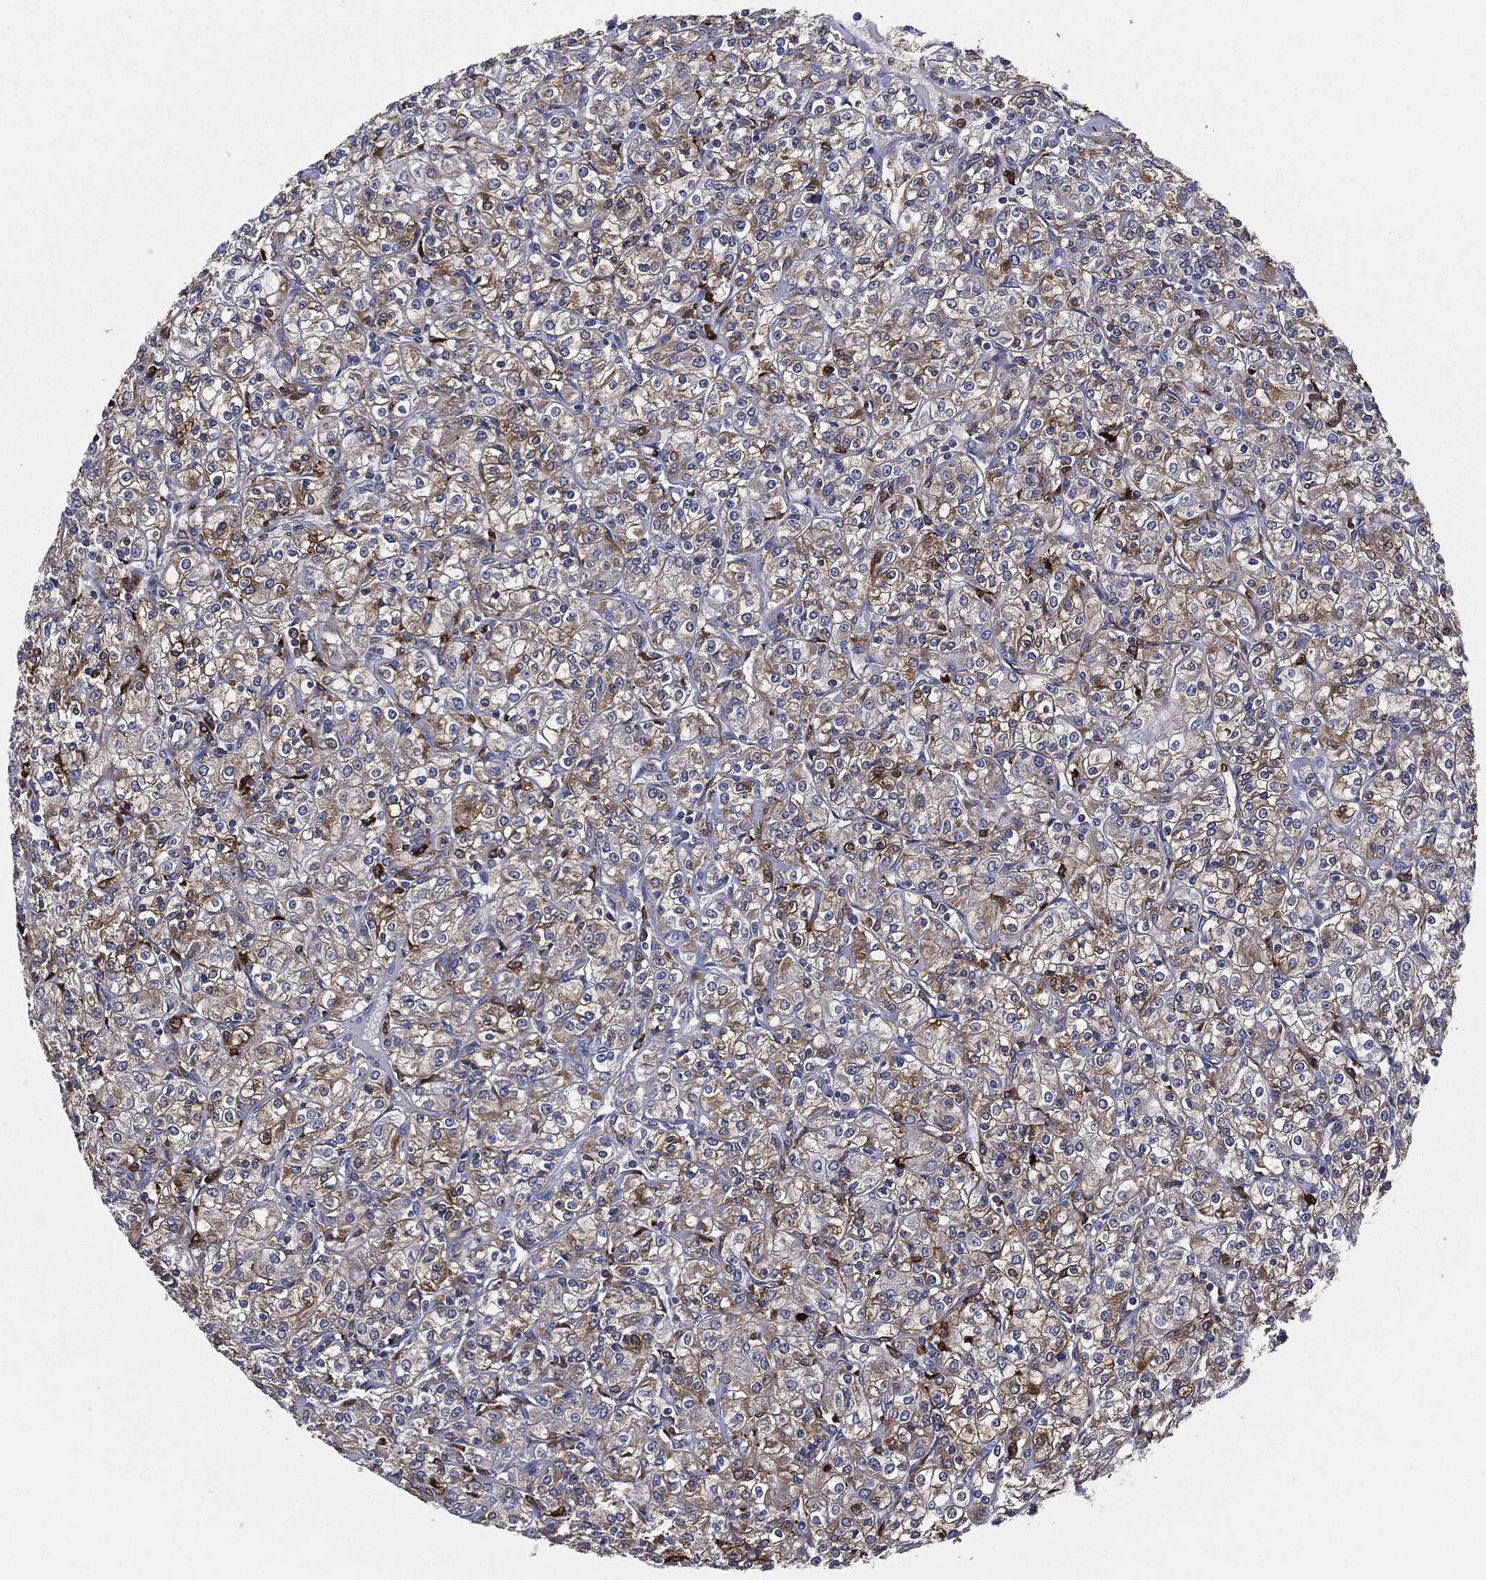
{"staining": {"intensity": "weak", "quantity": ">75%", "location": "cytoplasmic/membranous"}, "tissue": "renal cancer", "cell_type": "Tumor cells", "image_type": "cancer", "snomed": [{"axis": "morphology", "description": "Adenocarcinoma, NOS"}, {"axis": "topography", "description": "Kidney"}], "caption": "Tumor cells demonstrate low levels of weak cytoplasmic/membranous positivity in about >75% of cells in renal cancer (adenocarcinoma).", "gene": "TMEM11", "patient": {"sex": "male", "age": 77}}